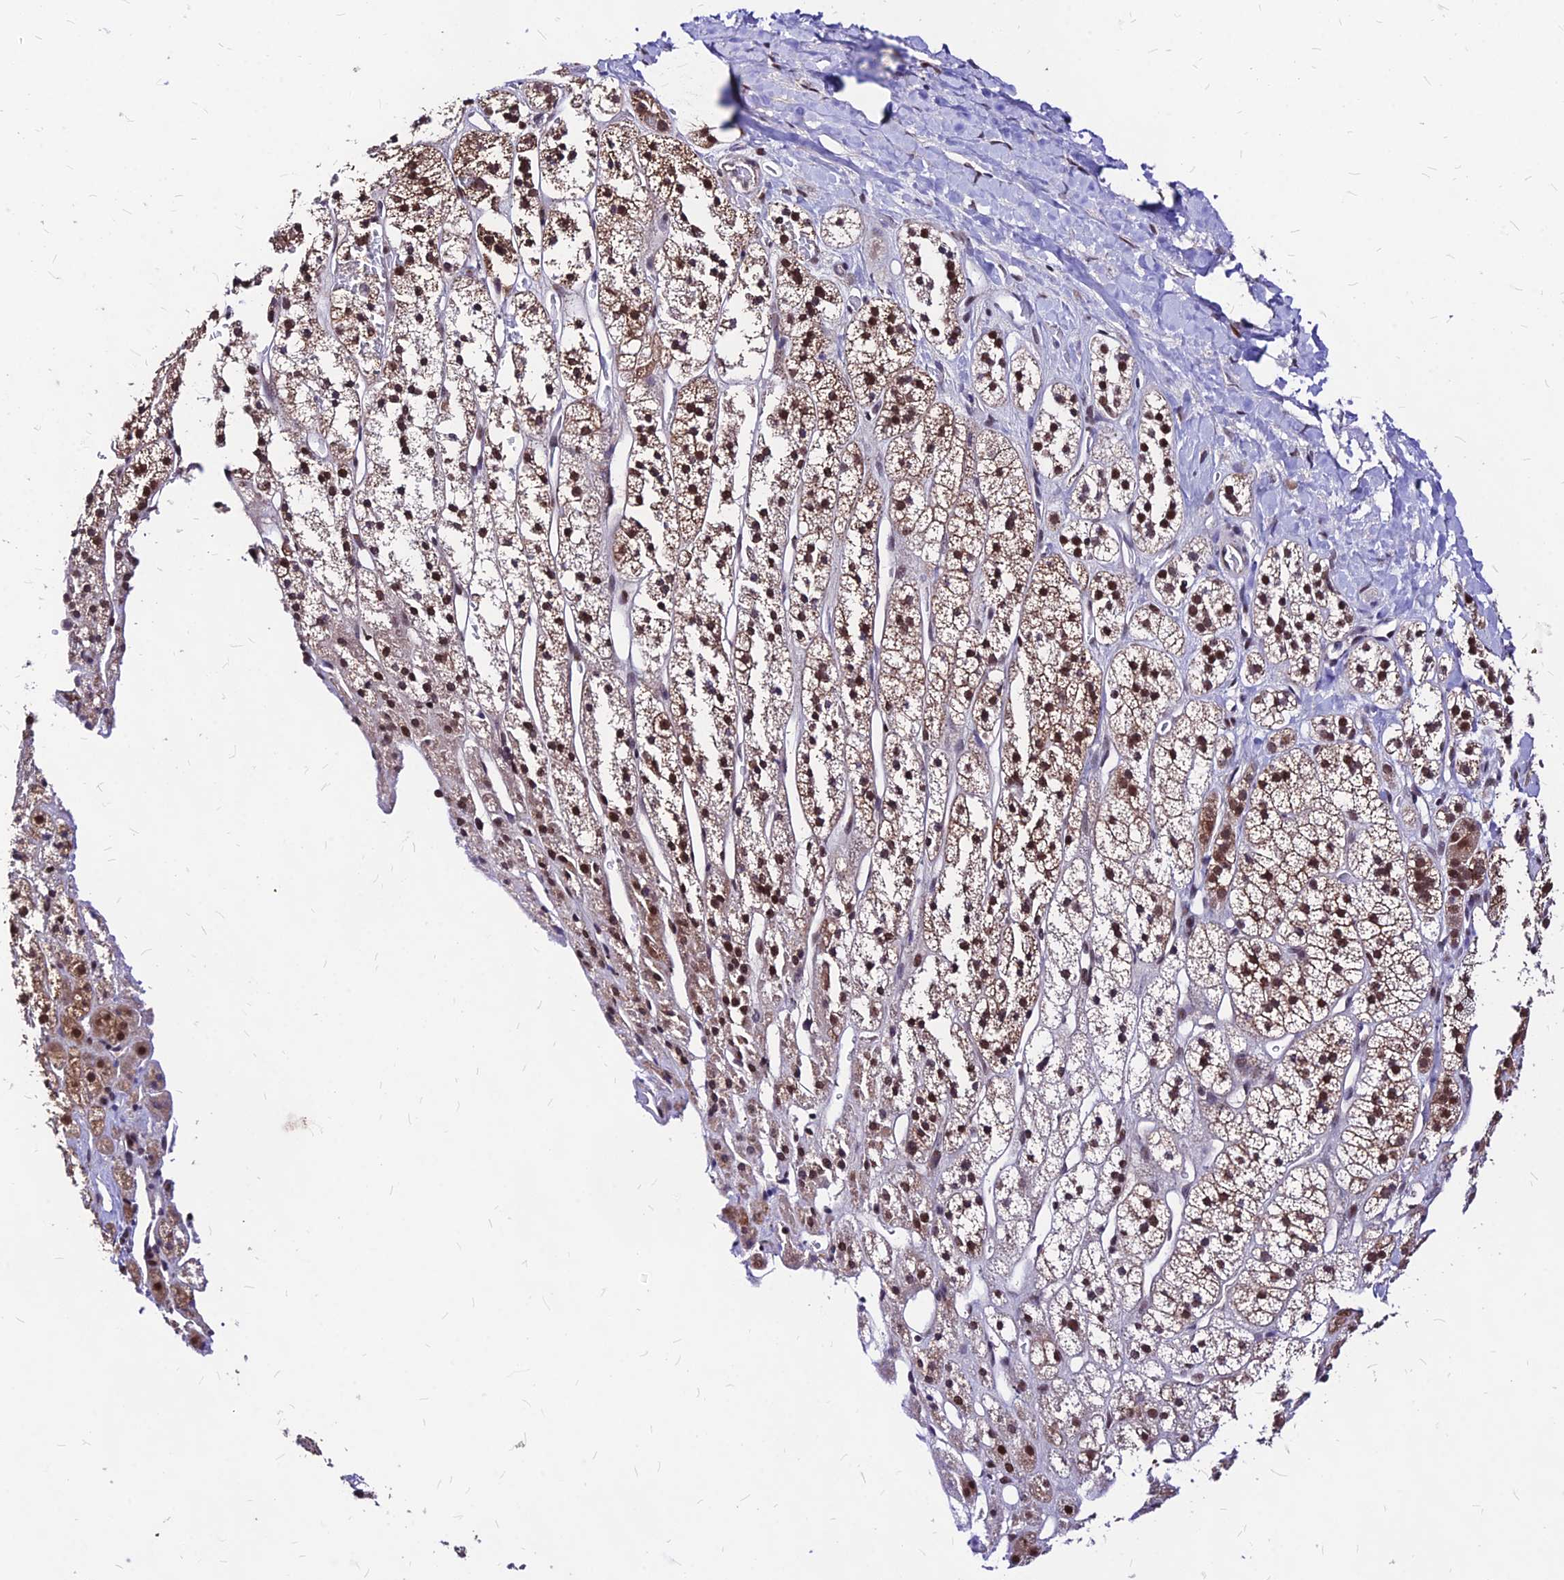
{"staining": {"intensity": "moderate", "quantity": ">75%", "location": "cytoplasmic/membranous,nuclear"}, "tissue": "adrenal gland", "cell_type": "Glandular cells", "image_type": "normal", "snomed": [{"axis": "morphology", "description": "Normal tissue, NOS"}, {"axis": "topography", "description": "Adrenal gland"}], "caption": "A brown stain shows moderate cytoplasmic/membranous,nuclear expression of a protein in glandular cells of benign adrenal gland.", "gene": "DDX55", "patient": {"sex": "male", "age": 56}}